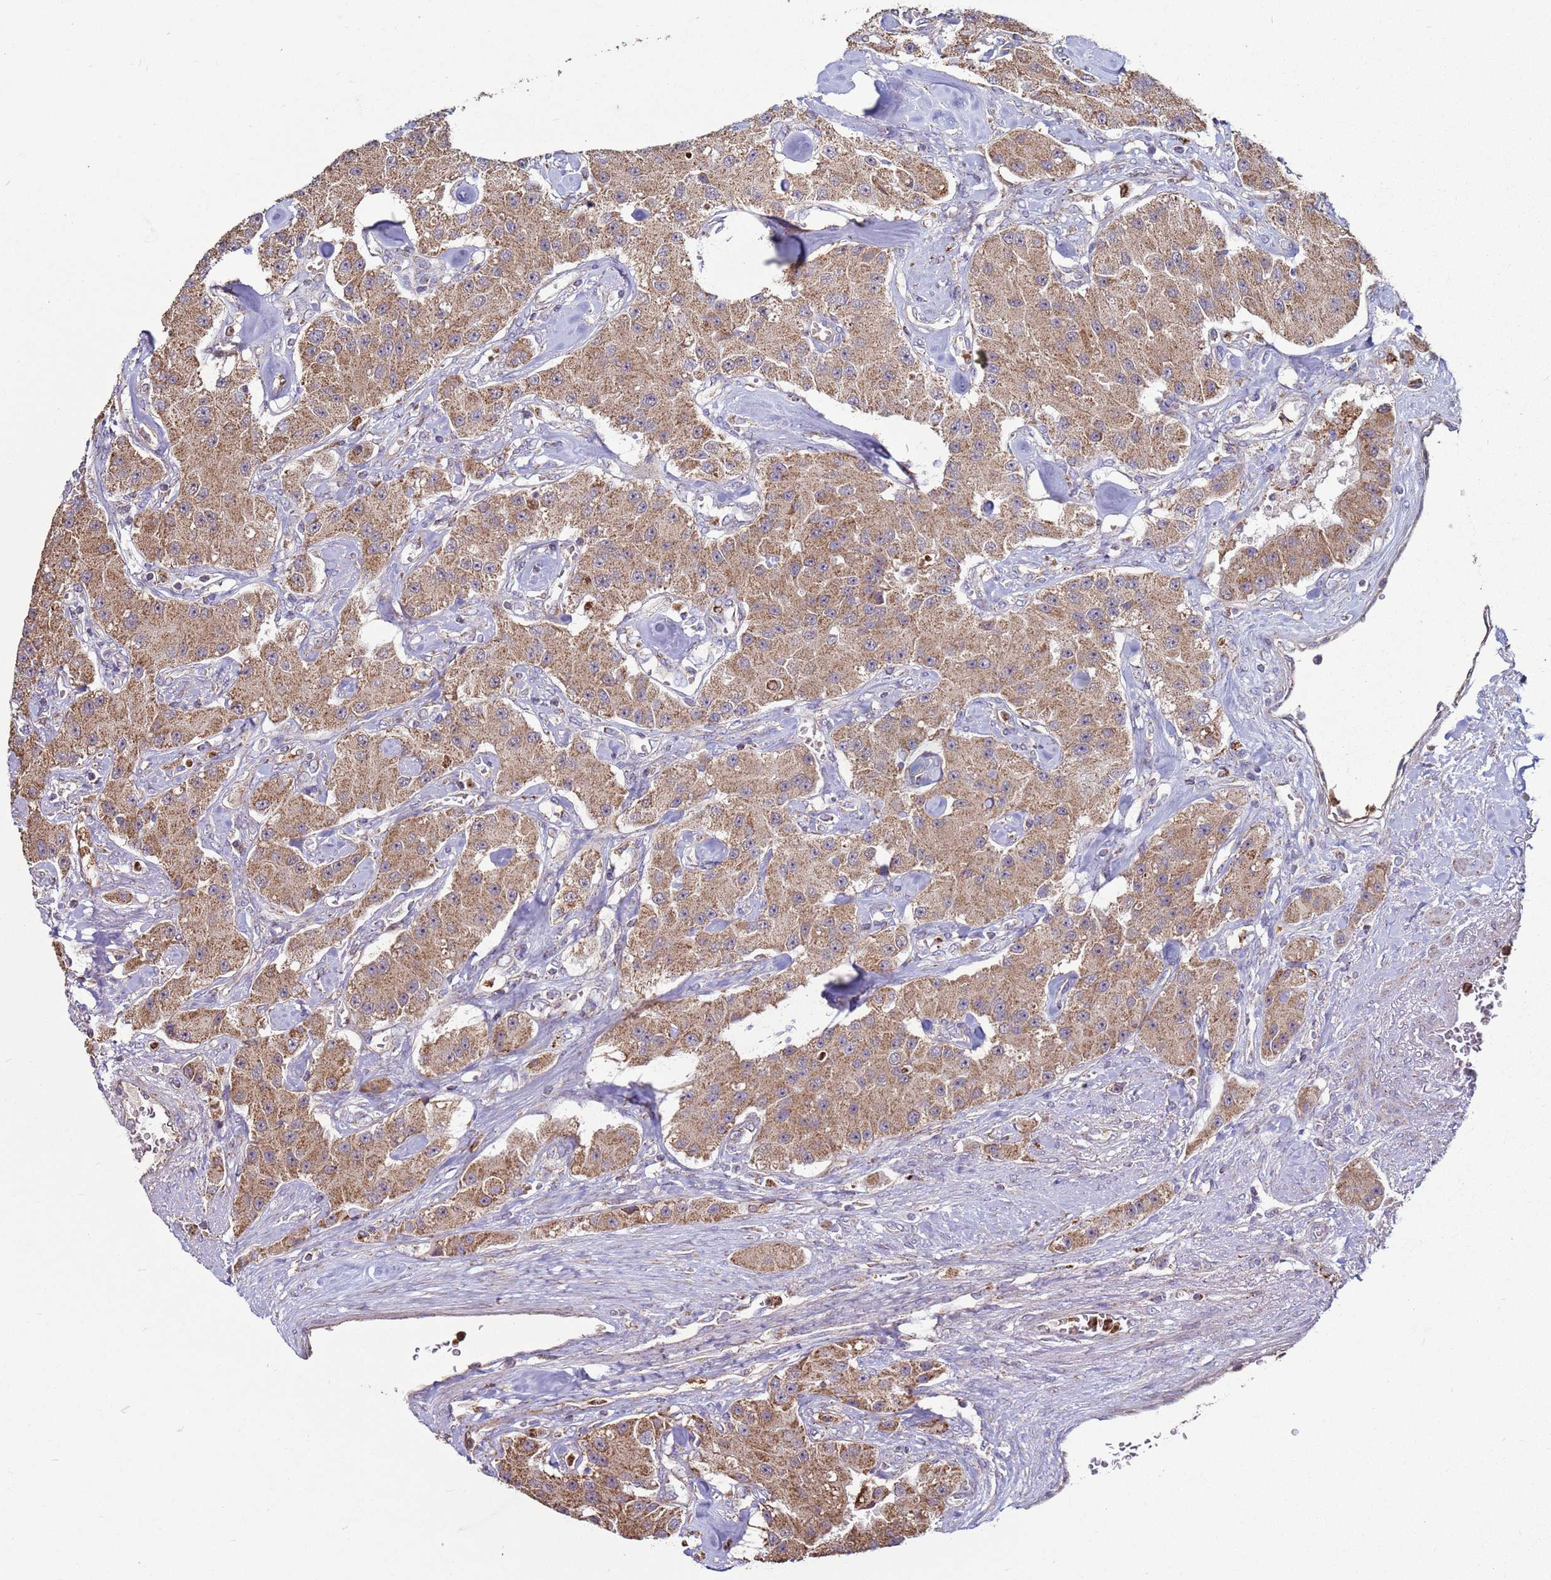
{"staining": {"intensity": "moderate", "quantity": ">75%", "location": "cytoplasmic/membranous"}, "tissue": "carcinoid", "cell_type": "Tumor cells", "image_type": "cancer", "snomed": [{"axis": "morphology", "description": "Carcinoid, malignant, NOS"}, {"axis": "topography", "description": "Pancreas"}], "caption": "Carcinoid (malignant) was stained to show a protein in brown. There is medium levels of moderate cytoplasmic/membranous staining in approximately >75% of tumor cells. (IHC, brightfield microscopy, high magnification).", "gene": "FBXO33", "patient": {"sex": "male", "age": 41}}